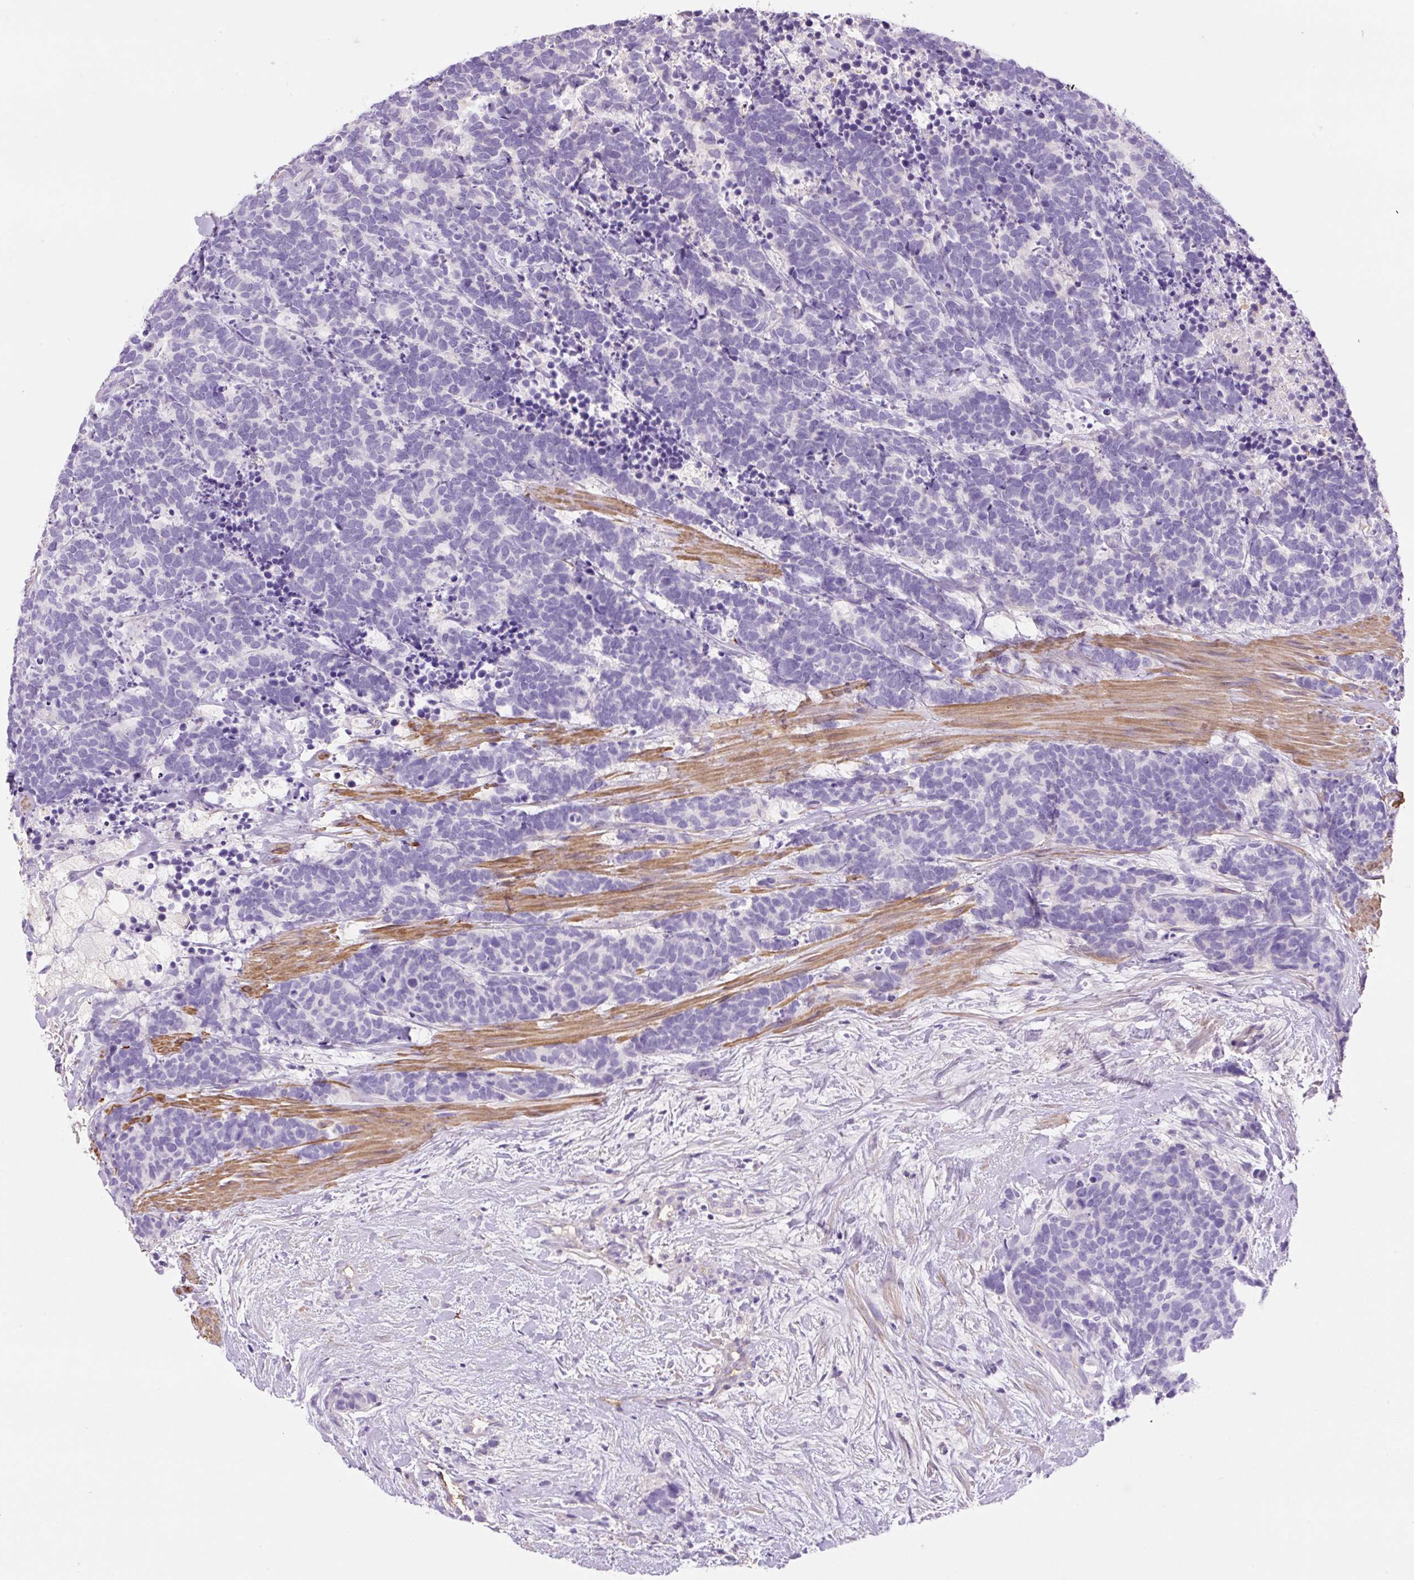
{"staining": {"intensity": "negative", "quantity": "none", "location": "none"}, "tissue": "carcinoid", "cell_type": "Tumor cells", "image_type": "cancer", "snomed": [{"axis": "morphology", "description": "Carcinoma, NOS"}, {"axis": "morphology", "description": "Carcinoid, malignant, NOS"}, {"axis": "topography", "description": "Prostate"}], "caption": "An image of carcinoid stained for a protein exhibits no brown staining in tumor cells.", "gene": "TDRD15", "patient": {"sex": "male", "age": 57}}